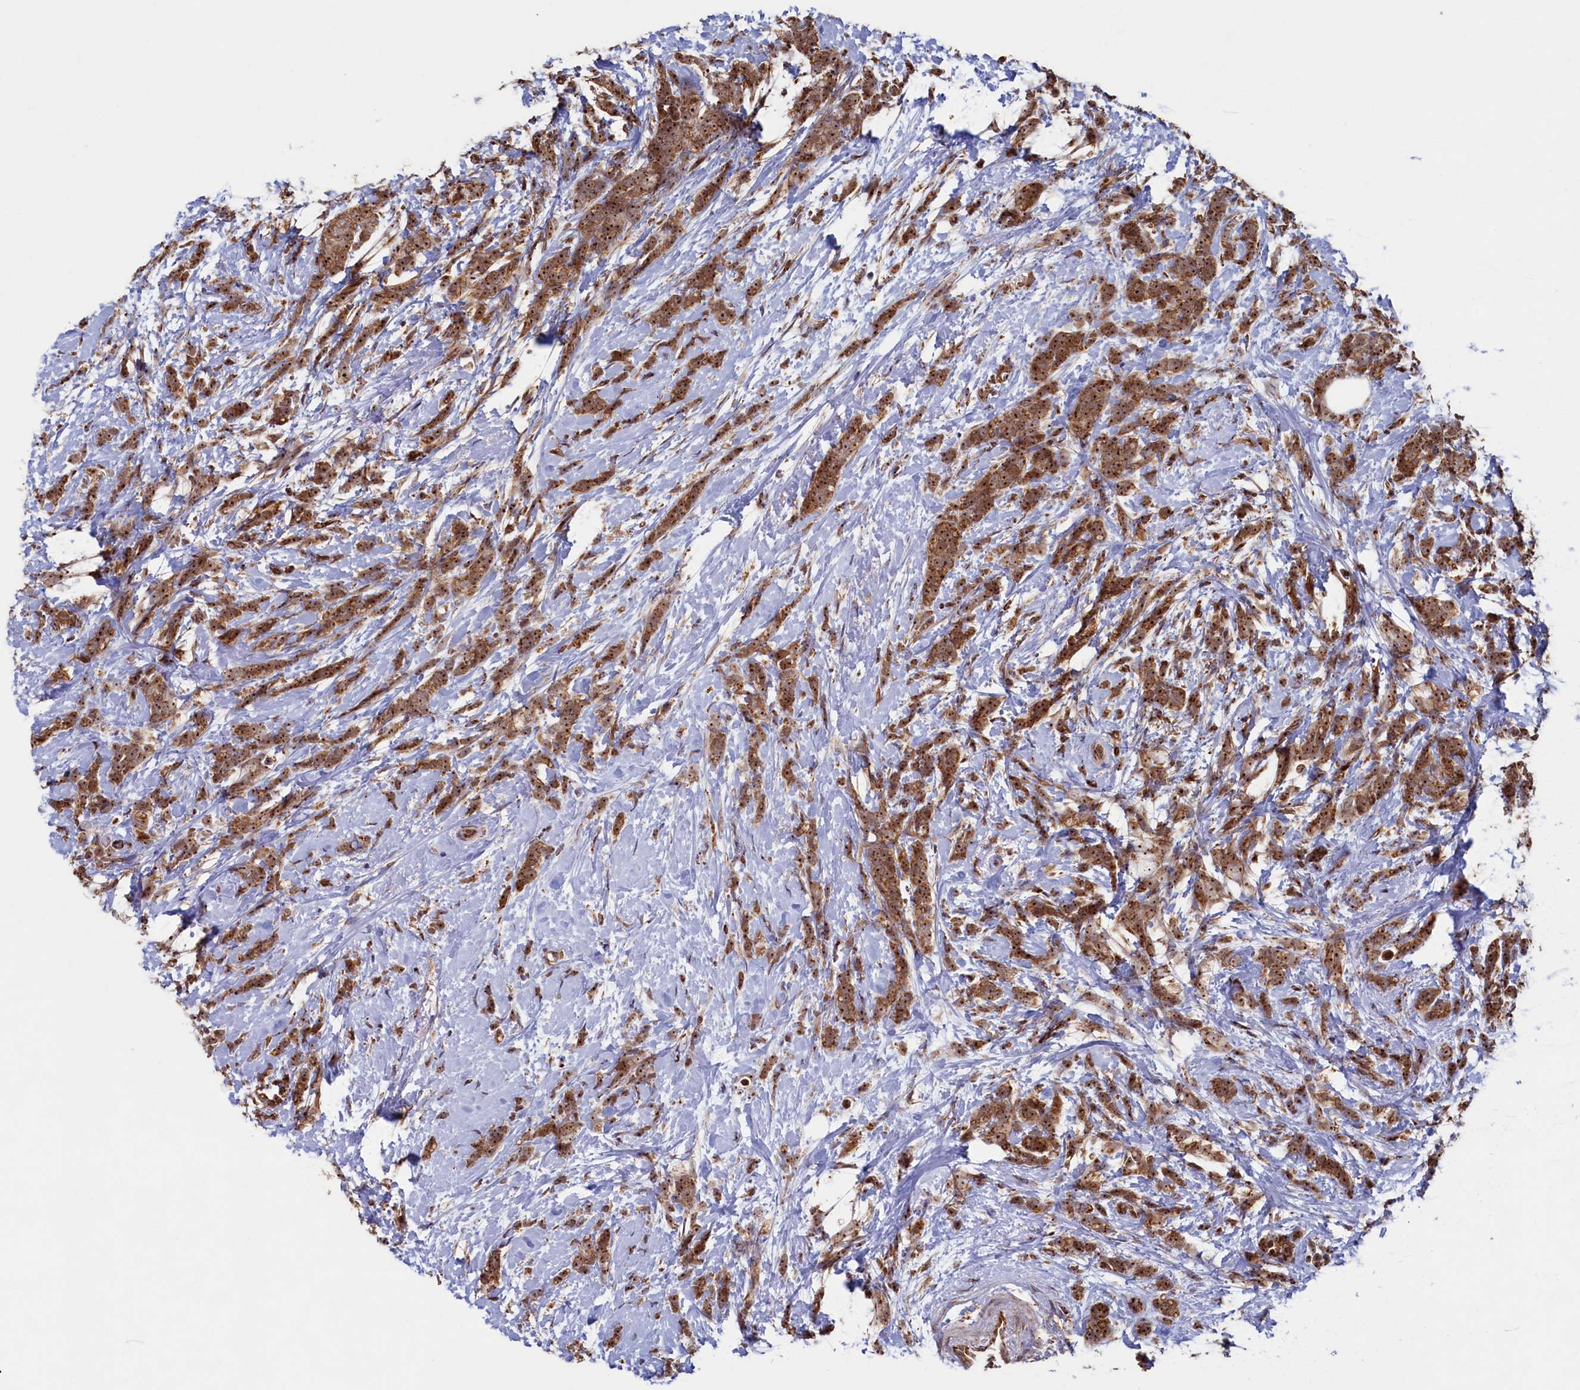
{"staining": {"intensity": "moderate", "quantity": ">75%", "location": "cytoplasmic/membranous,nuclear"}, "tissue": "breast cancer", "cell_type": "Tumor cells", "image_type": "cancer", "snomed": [{"axis": "morphology", "description": "Lobular carcinoma"}, {"axis": "topography", "description": "Breast"}], "caption": "Tumor cells show moderate cytoplasmic/membranous and nuclear expression in approximately >75% of cells in breast cancer.", "gene": "UBE3B", "patient": {"sex": "female", "age": 58}}